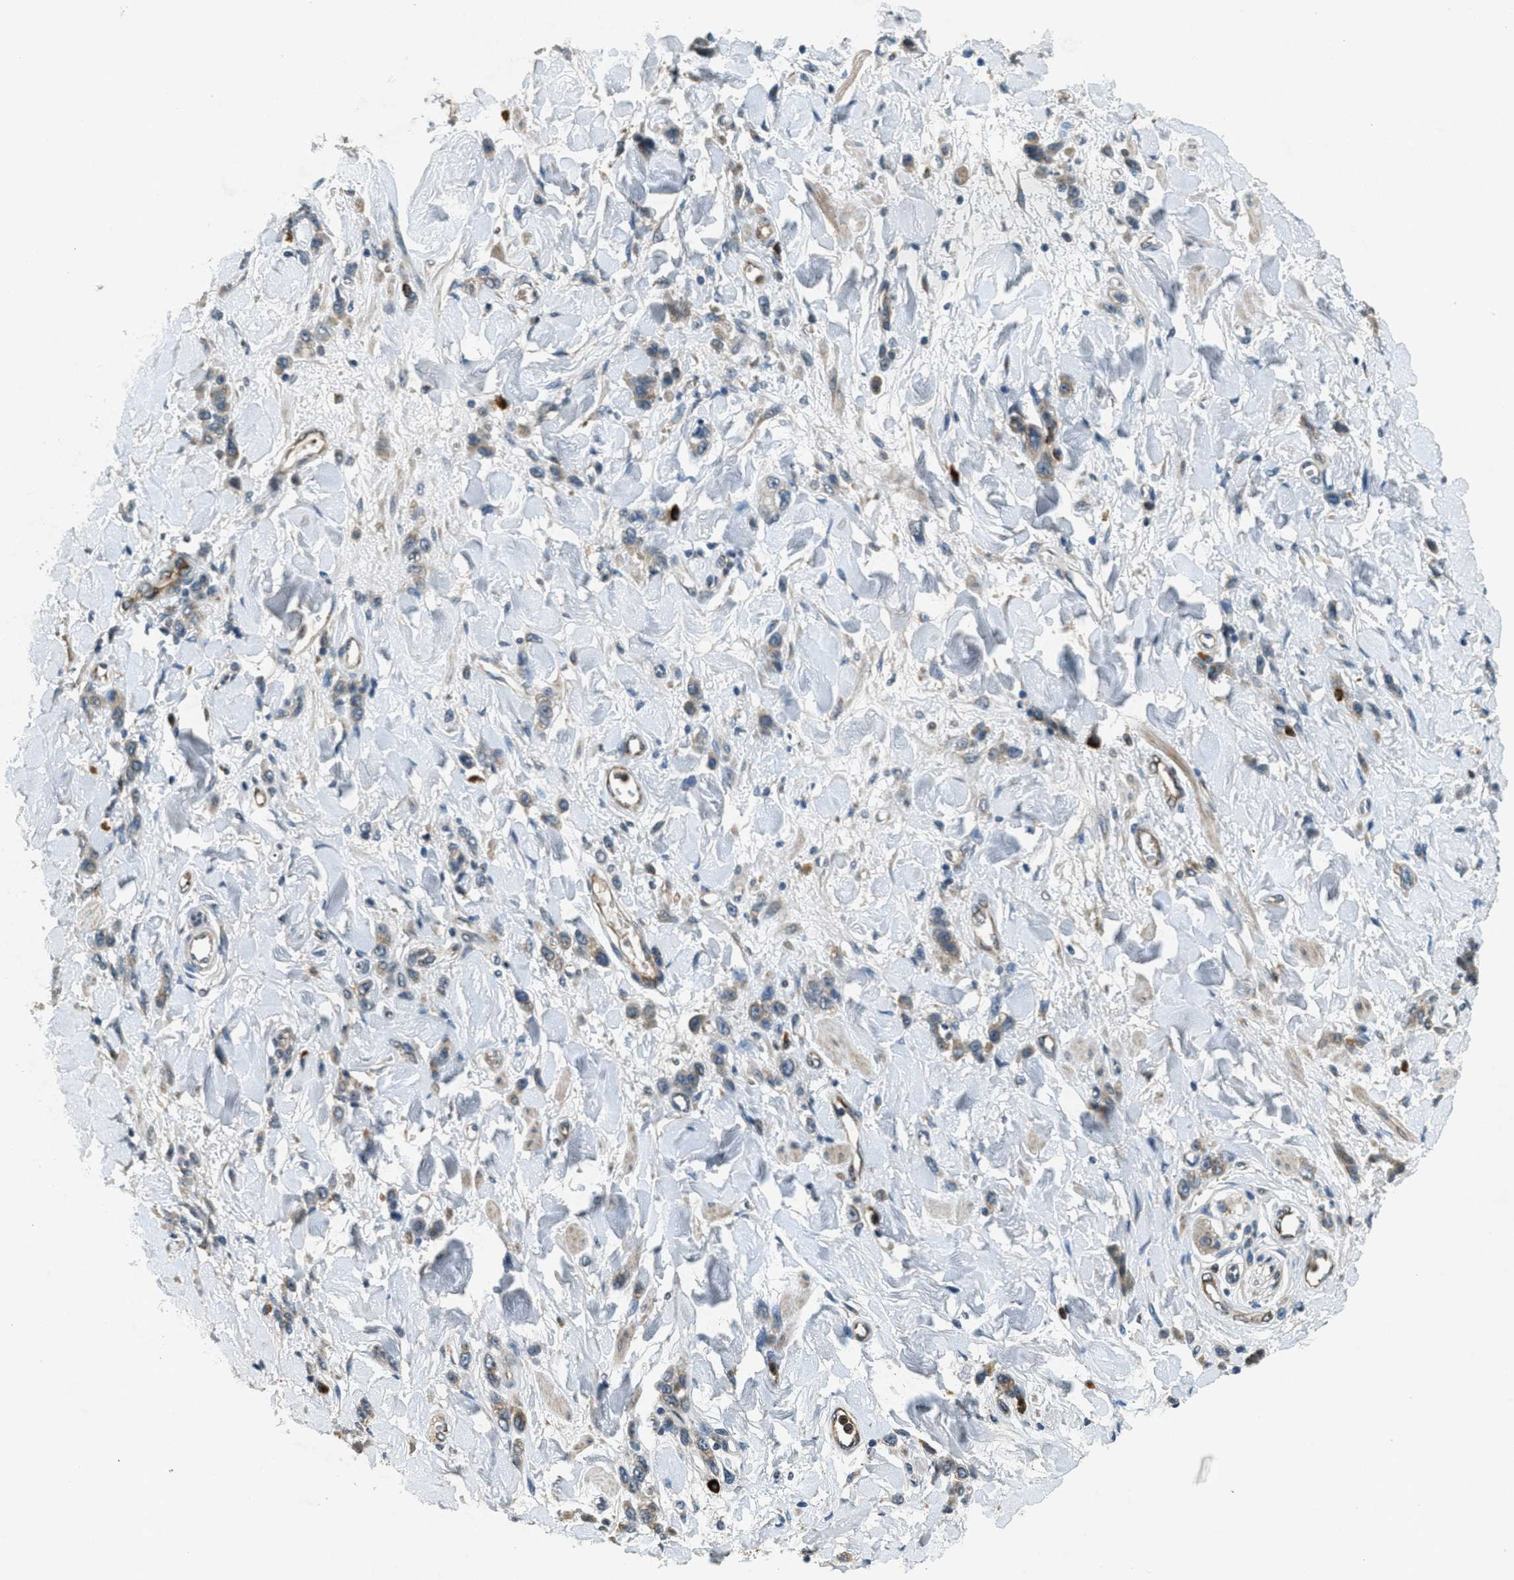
{"staining": {"intensity": "weak", "quantity": "25%-75%", "location": "cytoplasmic/membranous"}, "tissue": "stomach cancer", "cell_type": "Tumor cells", "image_type": "cancer", "snomed": [{"axis": "morphology", "description": "Normal tissue, NOS"}, {"axis": "morphology", "description": "Adenocarcinoma, NOS"}, {"axis": "topography", "description": "Stomach"}], "caption": "A photomicrograph of stomach adenocarcinoma stained for a protein displays weak cytoplasmic/membranous brown staining in tumor cells.", "gene": "RAB3D", "patient": {"sex": "male", "age": 82}}